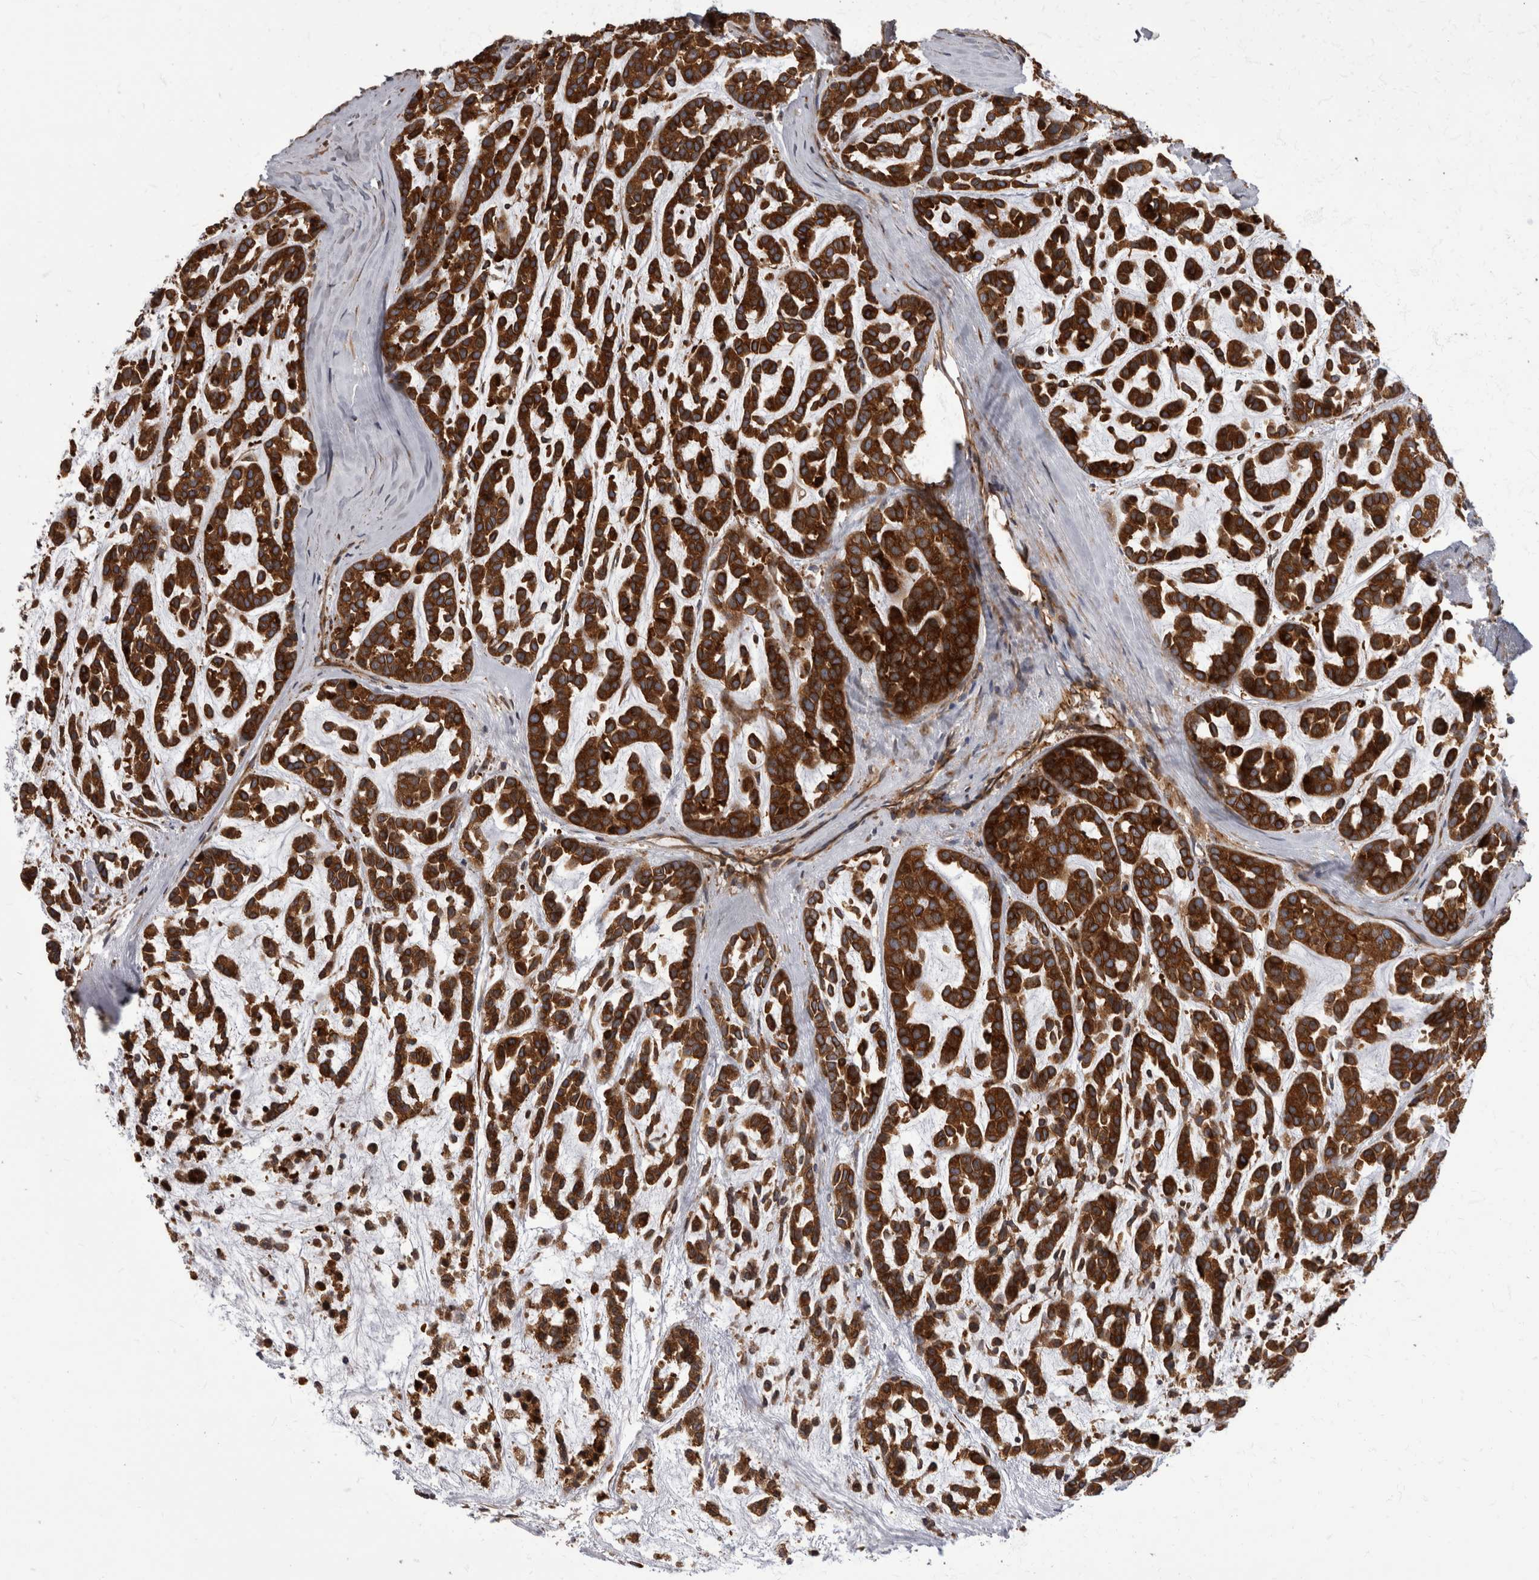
{"staining": {"intensity": "strong", "quantity": ">75%", "location": "cytoplasmic/membranous"}, "tissue": "head and neck cancer", "cell_type": "Tumor cells", "image_type": "cancer", "snomed": [{"axis": "morphology", "description": "Adenocarcinoma, NOS"}, {"axis": "morphology", "description": "Adenoma, NOS"}, {"axis": "topography", "description": "Head-Neck"}], "caption": "An image of head and neck adenoma stained for a protein shows strong cytoplasmic/membranous brown staining in tumor cells.", "gene": "HOOK3", "patient": {"sex": "female", "age": 55}}